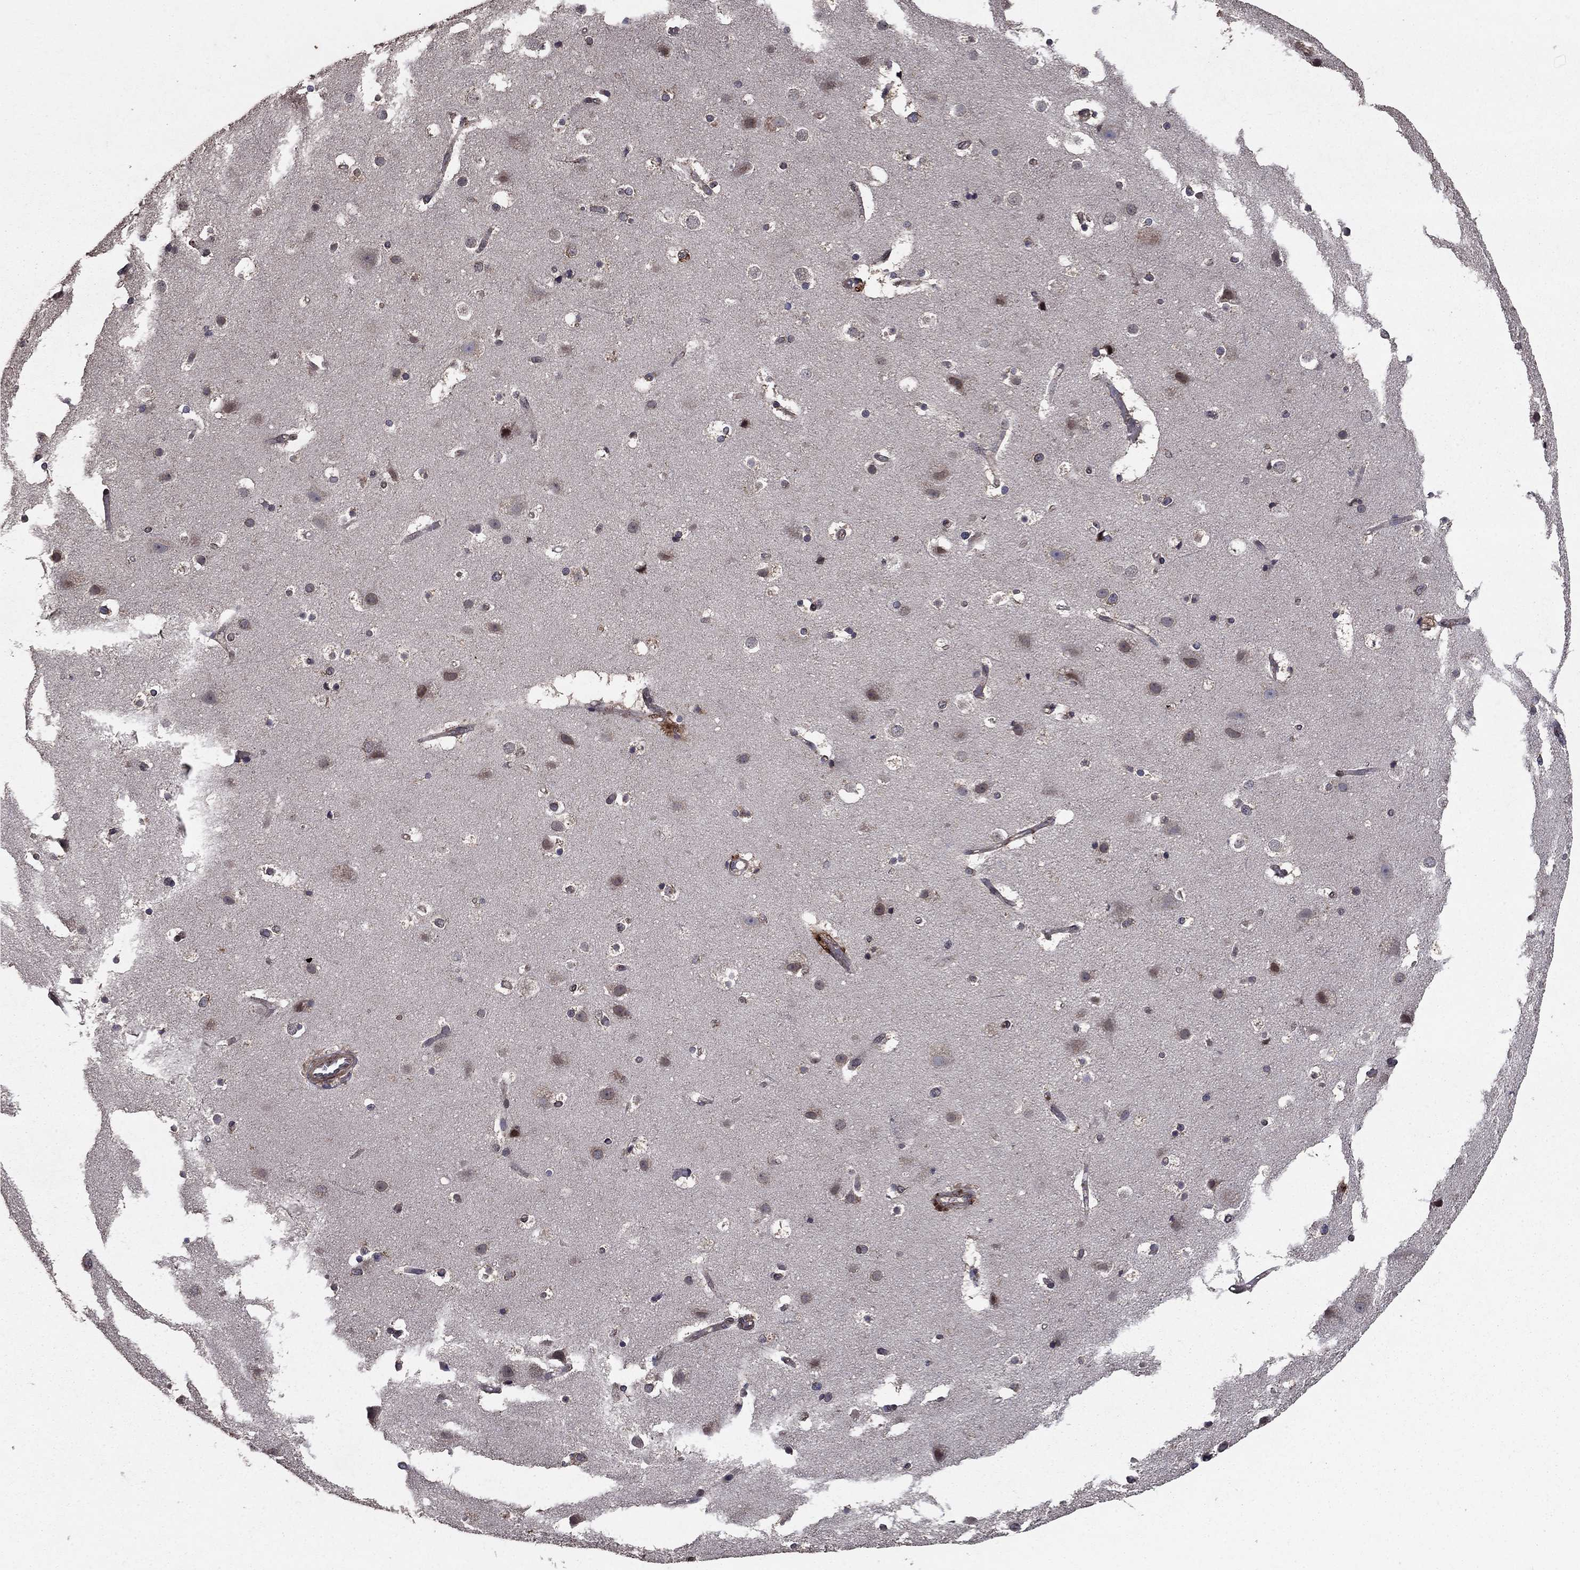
{"staining": {"intensity": "negative", "quantity": "none", "location": "none"}, "tissue": "cerebral cortex", "cell_type": "Endothelial cells", "image_type": "normal", "snomed": [{"axis": "morphology", "description": "Normal tissue, NOS"}, {"axis": "topography", "description": "Cerebral cortex"}], "caption": "A high-resolution photomicrograph shows immunohistochemistry (IHC) staining of benign cerebral cortex, which shows no significant positivity in endothelial cells.", "gene": "DHRS1", "patient": {"sex": "female", "age": 52}}